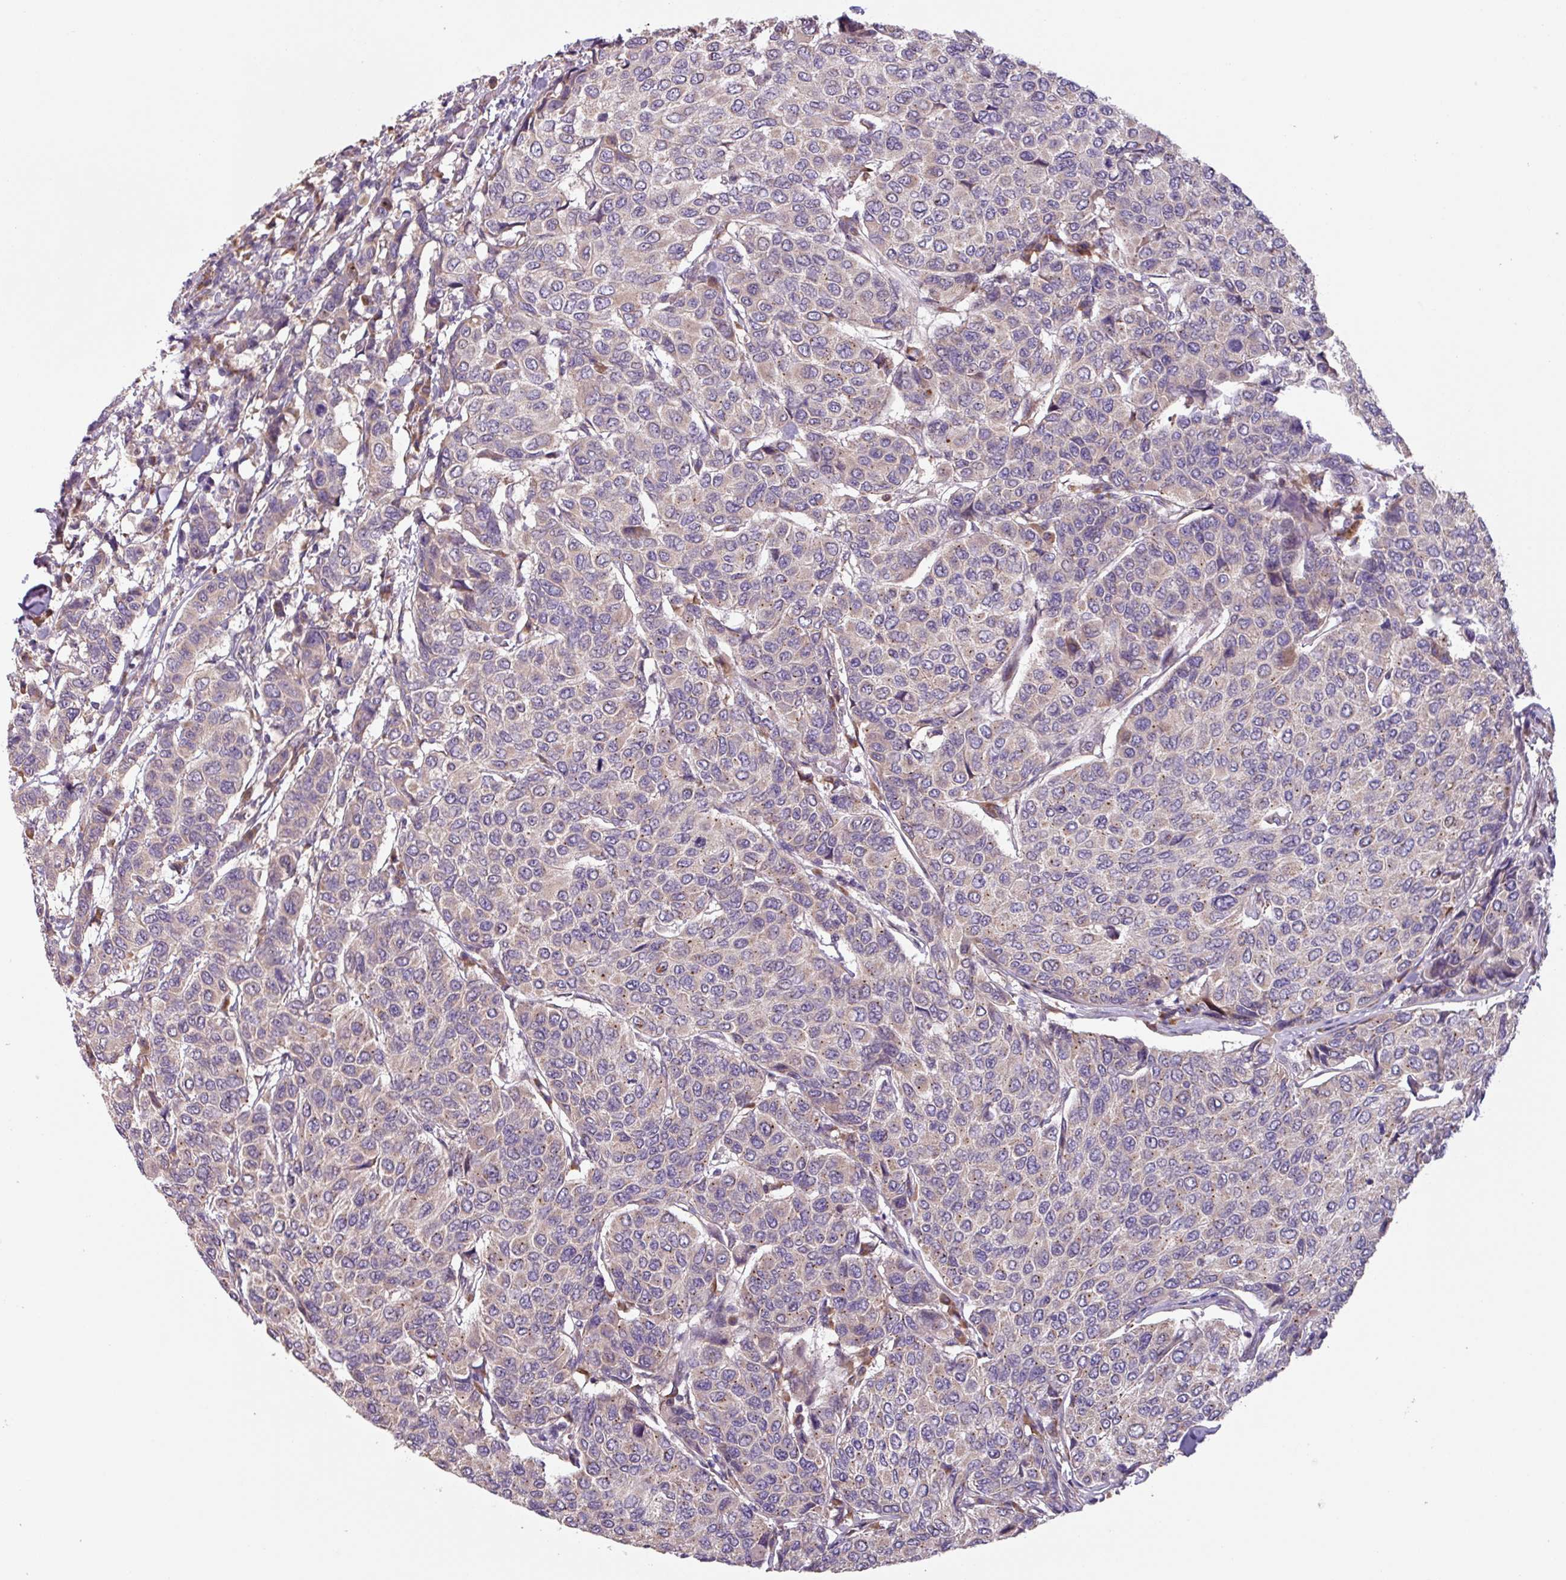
{"staining": {"intensity": "weak", "quantity": "25%-75%", "location": "cytoplasmic/membranous"}, "tissue": "breast cancer", "cell_type": "Tumor cells", "image_type": "cancer", "snomed": [{"axis": "morphology", "description": "Duct carcinoma"}, {"axis": "topography", "description": "Breast"}], "caption": "Breast cancer (intraductal carcinoma) was stained to show a protein in brown. There is low levels of weak cytoplasmic/membranous staining in about 25%-75% of tumor cells.", "gene": "C20orf27", "patient": {"sex": "female", "age": 55}}